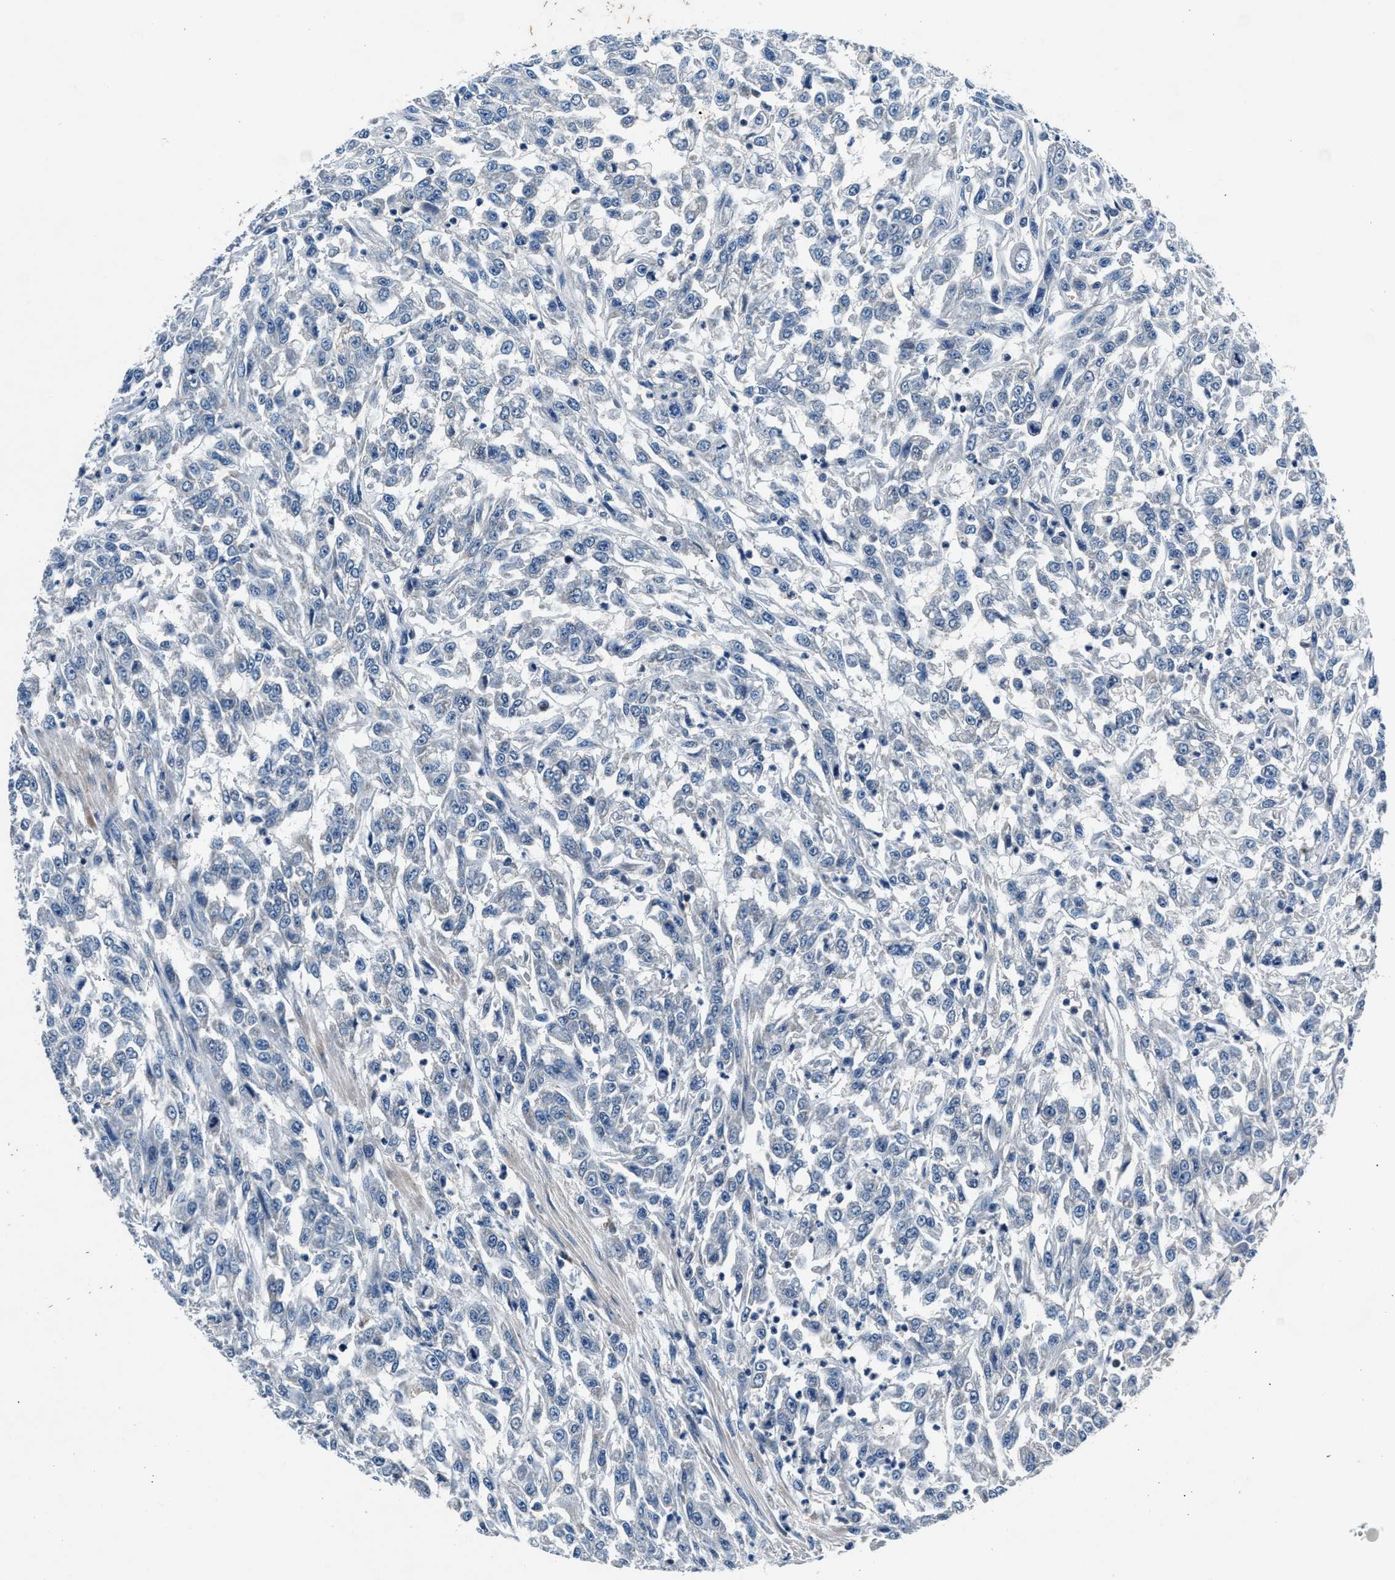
{"staining": {"intensity": "negative", "quantity": "none", "location": "none"}, "tissue": "urothelial cancer", "cell_type": "Tumor cells", "image_type": "cancer", "snomed": [{"axis": "morphology", "description": "Urothelial carcinoma, High grade"}, {"axis": "topography", "description": "Urinary bladder"}], "caption": "The IHC histopathology image has no significant expression in tumor cells of urothelial cancer tissue.", "gene": "DENND6B", "patient": {"sex": "male", "age": 46}}